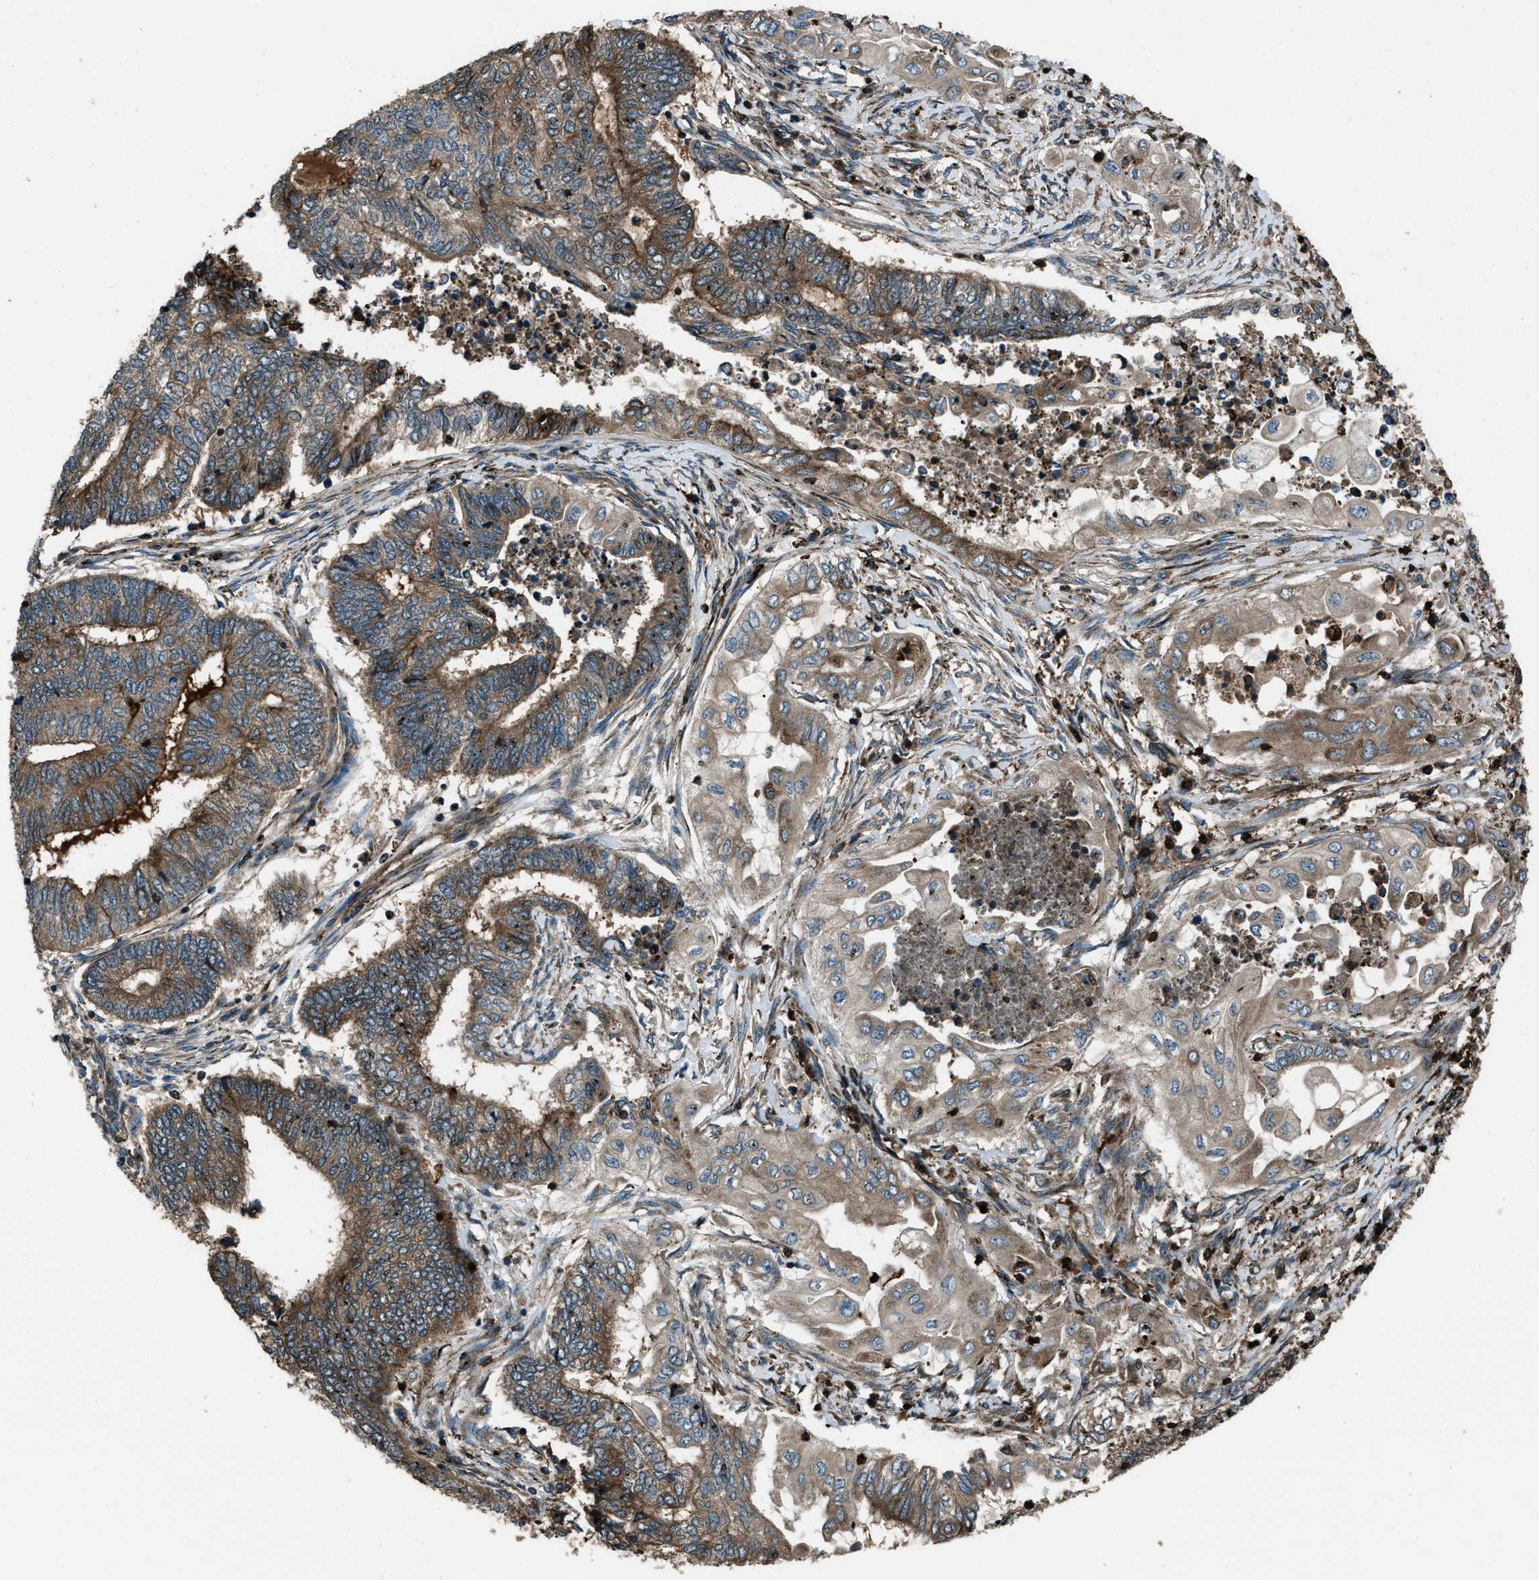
{"staining": {"intensity": "moderate", "quantity": ">75%", "location": "cytoplasmic/membranous"}, "tissue": "endometrial cancer", "cell_type": "Tumor cells", "image_type": "cancer", "snomed": [{"axis": "morphology", "description": "Adenocarcinoma, NOS"}, {"axis": "topography", "description": "Uterus"}, {"axis": "topography", "description": "Endometrium"}], "caption": "This is a micrograph of IHC staining of adenocarcinoma (endometrial), which shows moderate expression in the cytoplasmic/membranous of tumor cells.", "gene": "SNX30", "patient": {"sex": "female", "age": 70}}